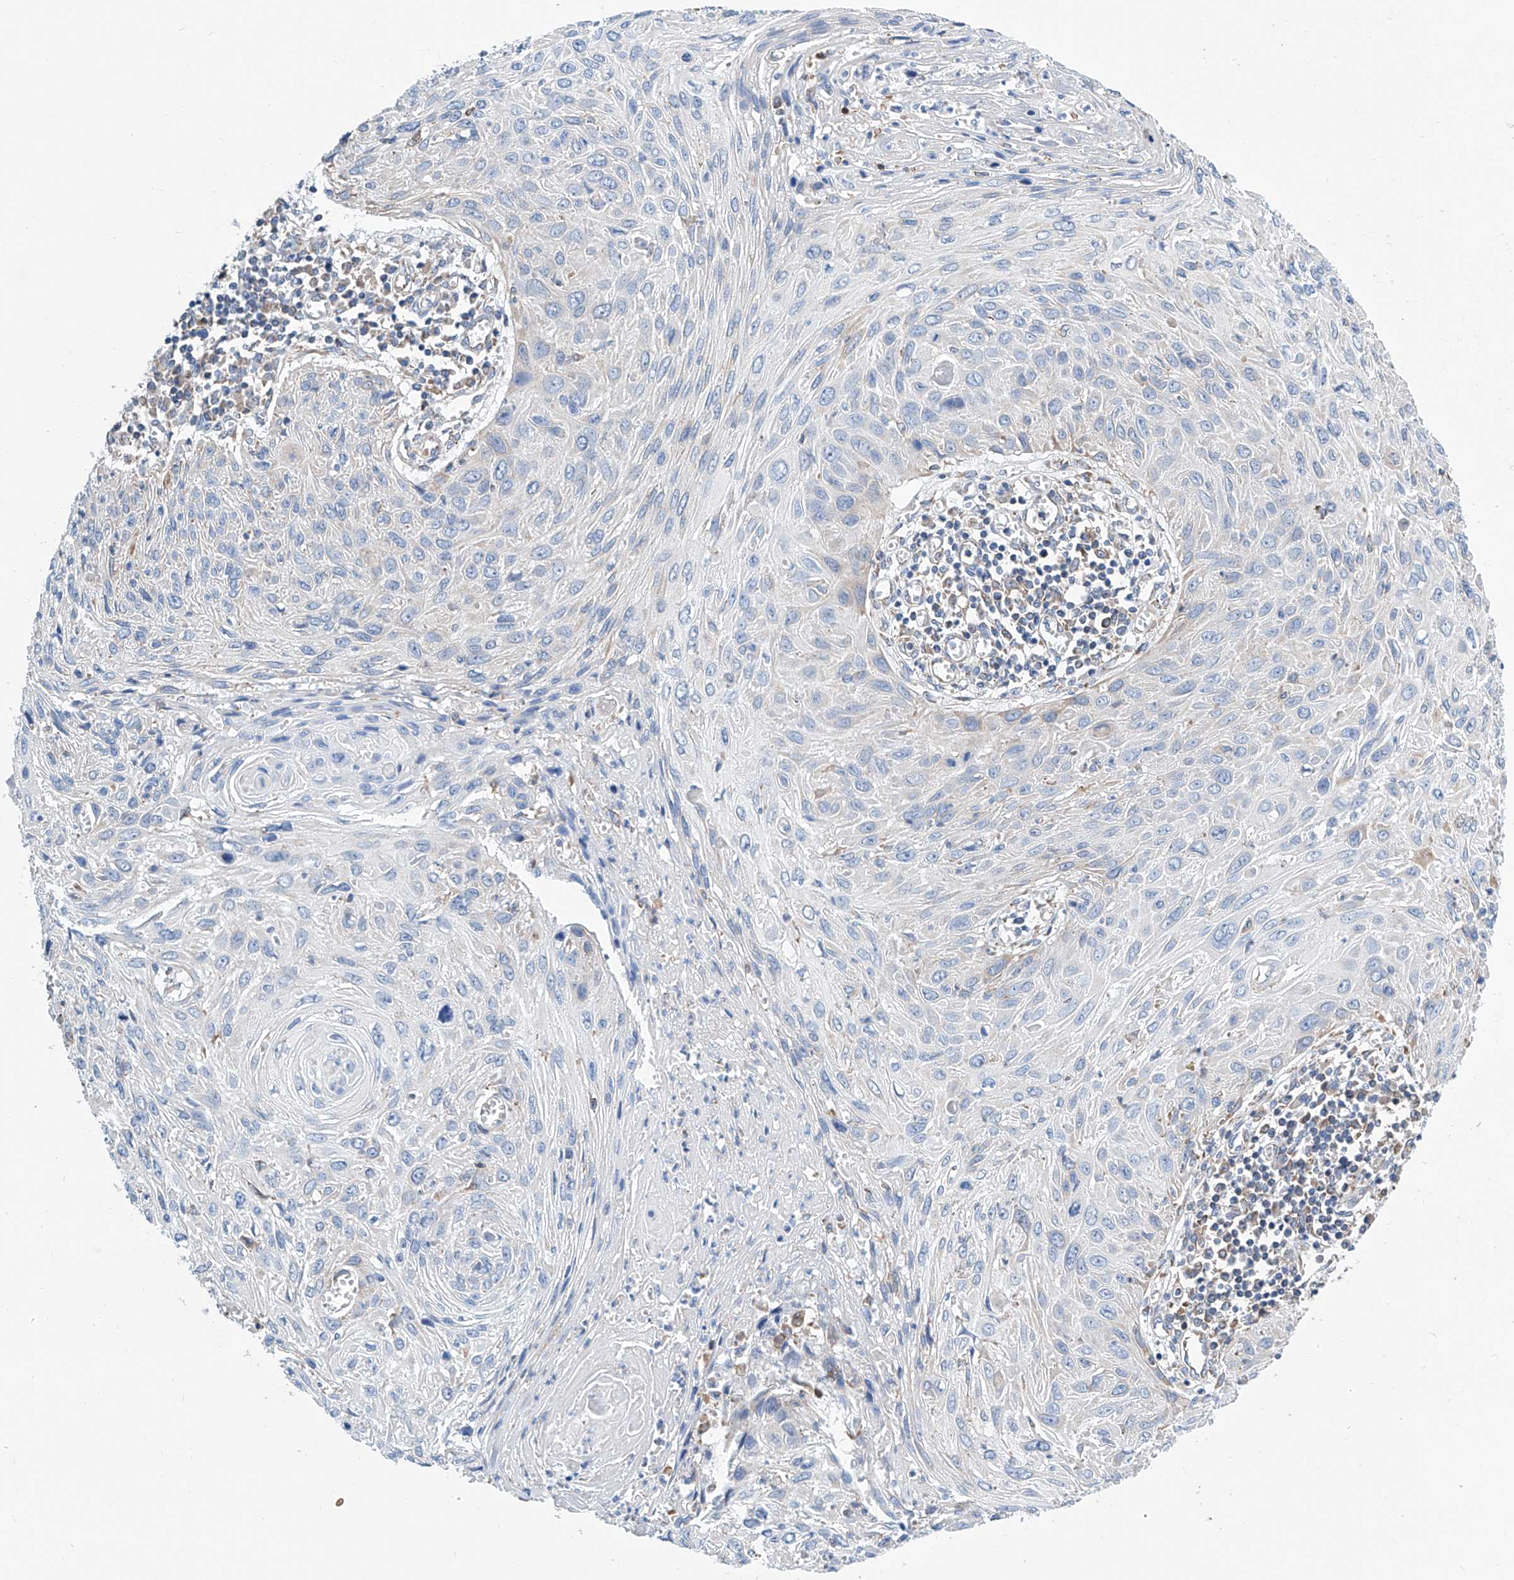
{"staining": {"intensity": "negative", "quantity": "none", "location": "none"}, "tissue": "cervical cancer", "cell_type": "Tumor cells", "image_type": "cancer", "snomed": [{"axis": "morphology", "description": "Squamous cell carcinoma, NOS"}, {"axis": "topography", "description": "Cervix"}], "caption": "The immunohistochemistry photomicrograph has no significant expression in tumor cells of squamous cell carcinoma (cervical) tissue.", "gene": "MAD2L1", "patient": {"sex": "female", "age": 51}}